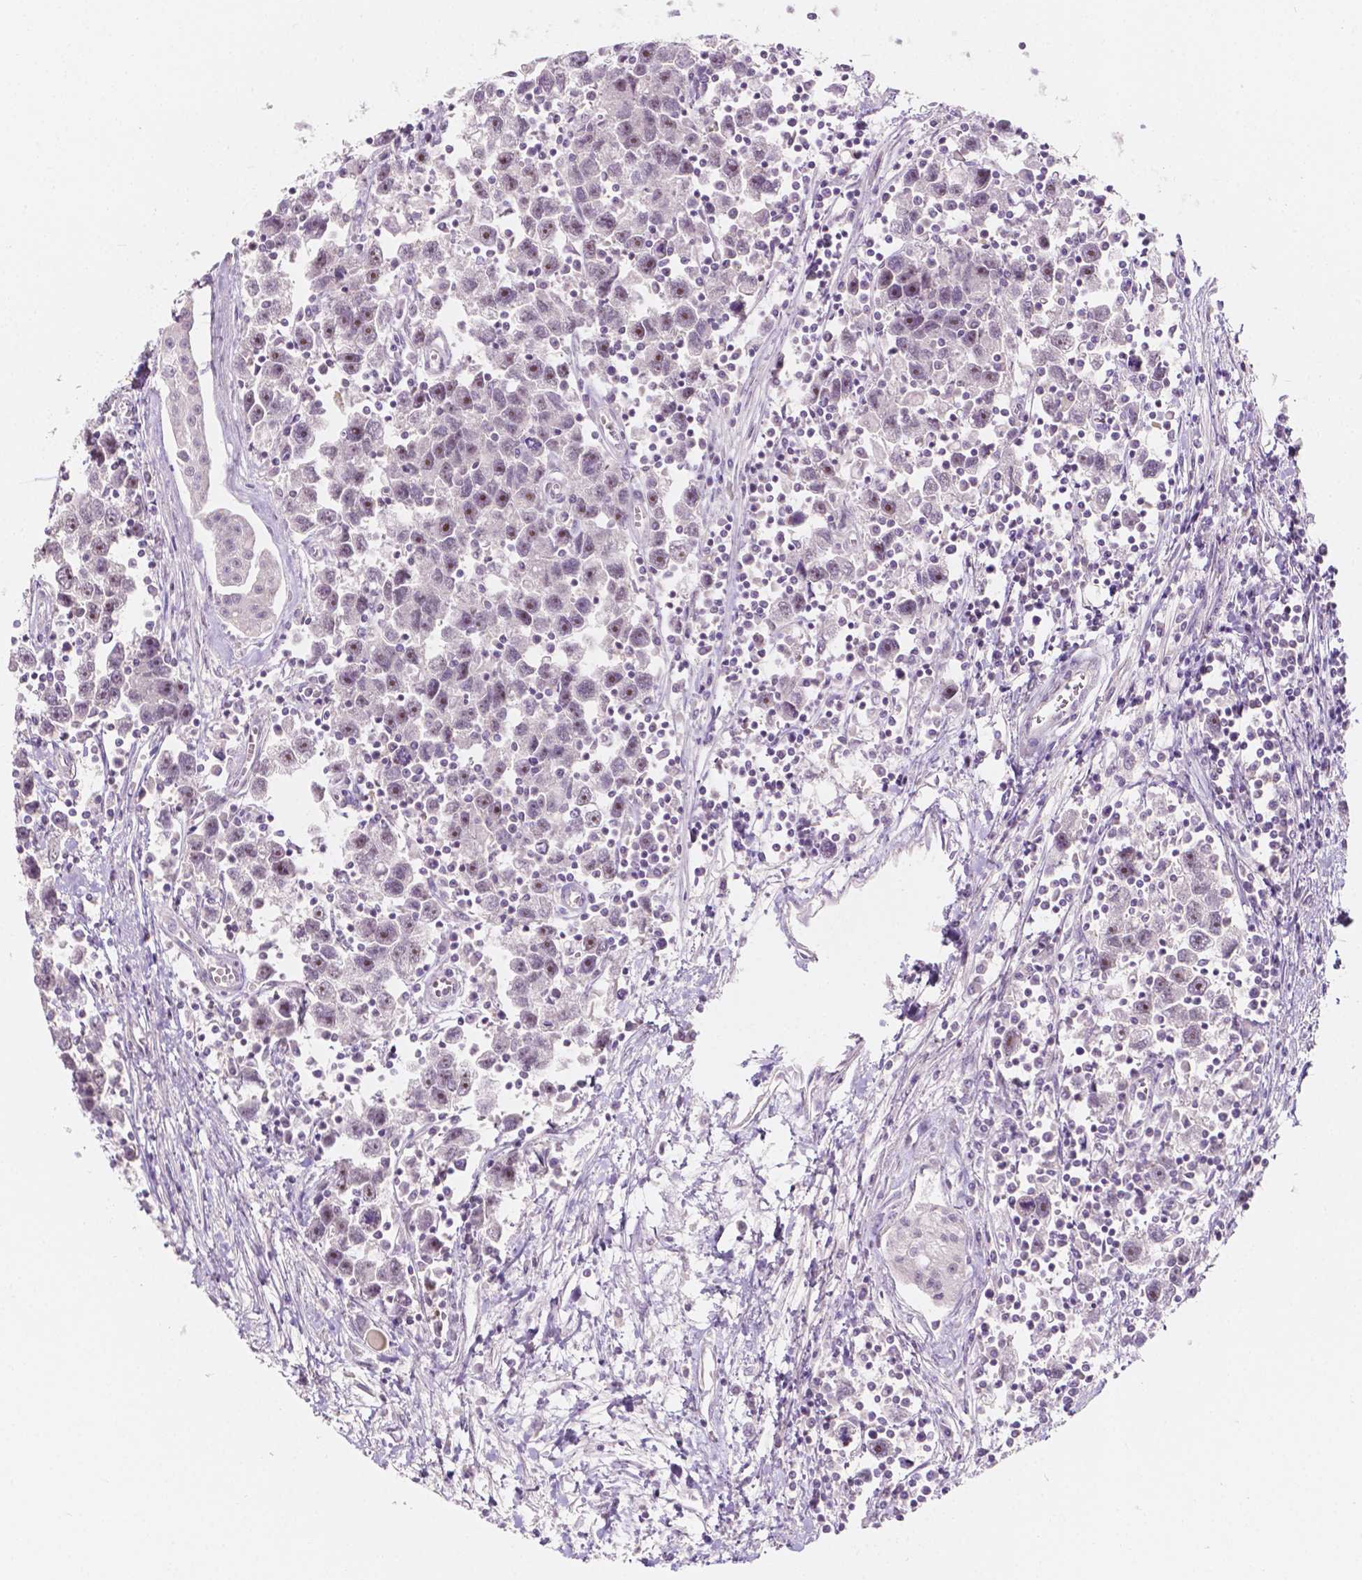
{"staining": {"intensity": "moderate", "quantity": "<25%", "location": "nuclear"}, "tissue": "testis cancer", "cell_type": "Tumor cells", "image_type": "cancer", "snomed": [{"axis": "morphology", "description": "Seminoma, NOS"}, {"axis": "topography", "description": "Testis"}], "caption": "Testis seminoma stained for a protein (brown) demonstrates moderate nuclear positive positivity in about <25% of tumor cells.", "gene": "SIRT2", "patient": {"sex": "male", "age": 30}}